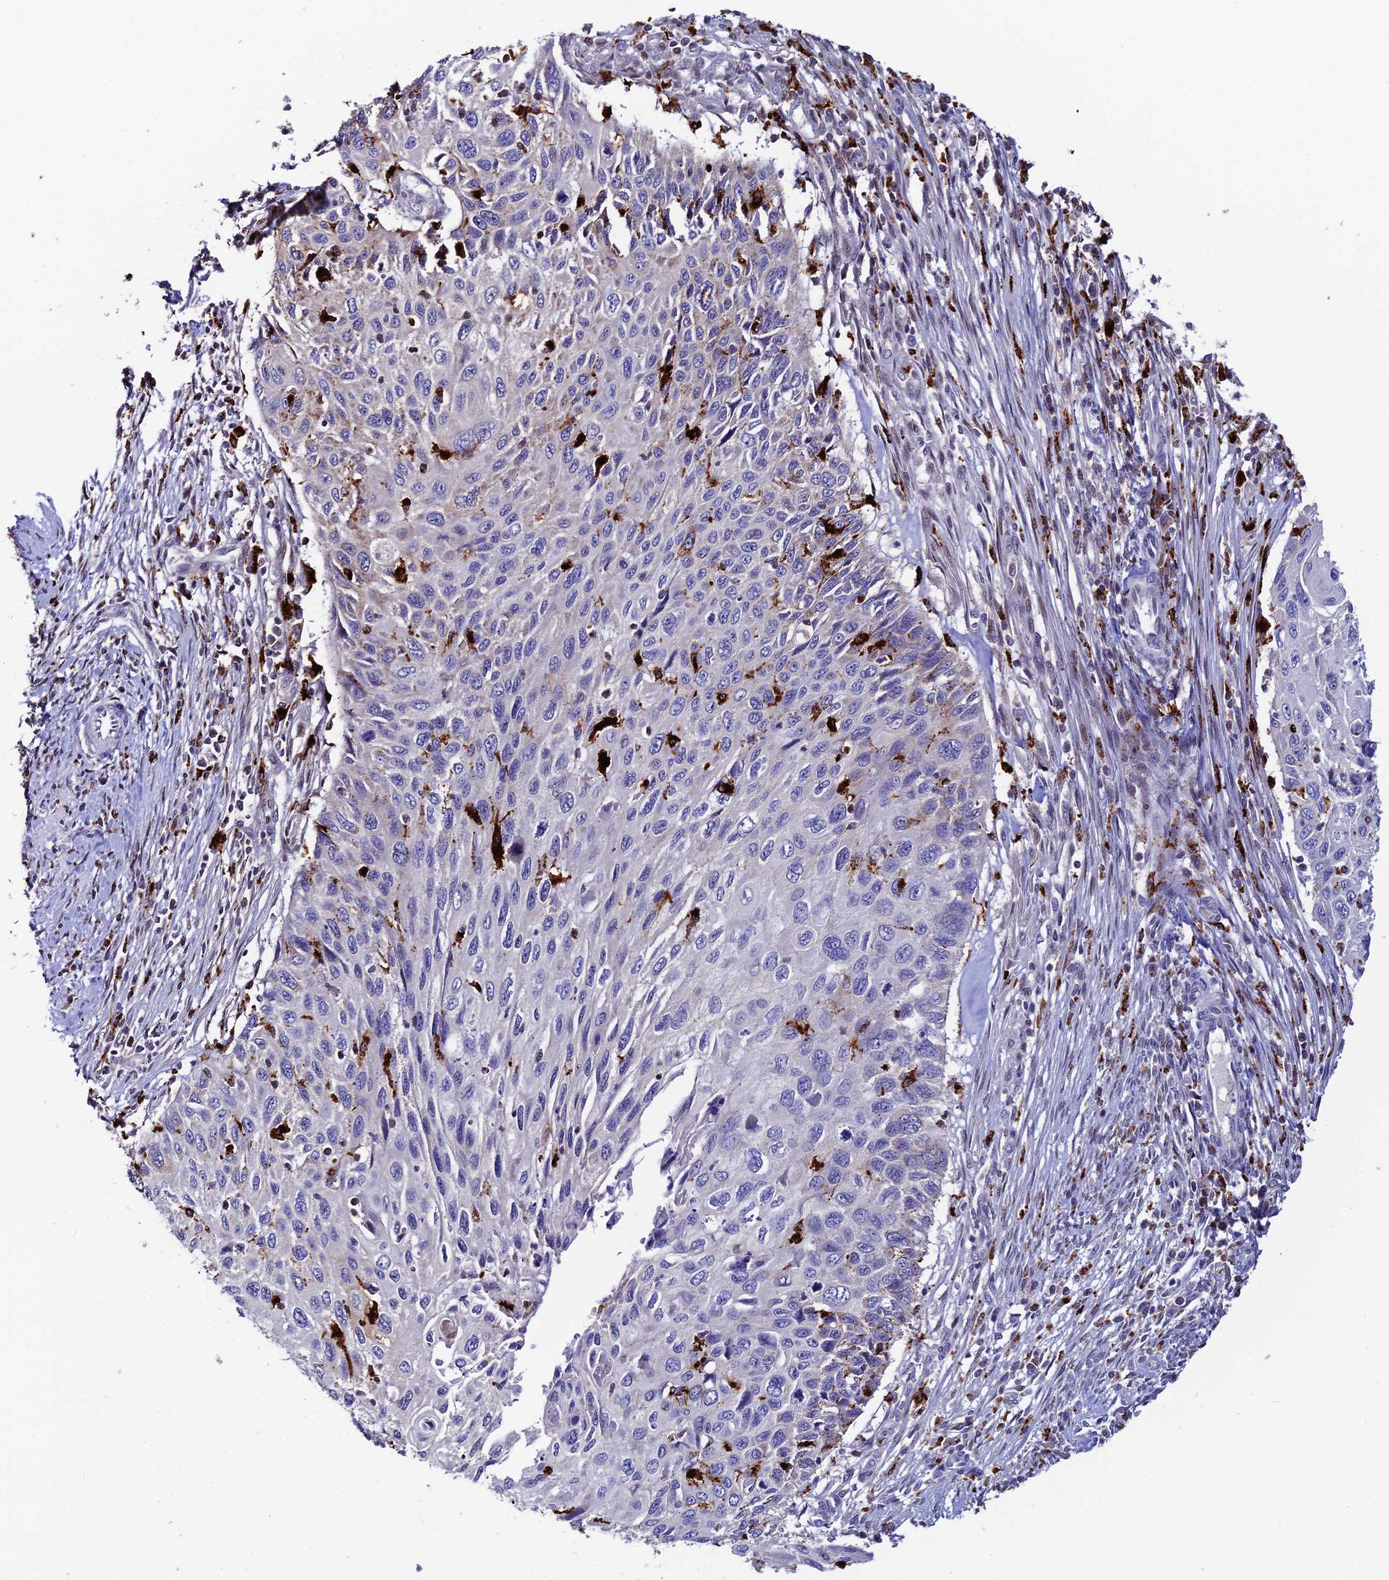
{"staining": {"intensity": "negative", "quantity": "none", "location": "none"}, "tissue": "cervical cancer", "cell_type": "Tumor cells", "image_type": "cancer", "snomed": [{"axis": "morphology", "description": "Squamous cell carcinoma, NOS"}, {"axis": "topography", "description": "Cervix"}], "caption": "Cervical squamous cell carcinoma stained for a protein using immunohistochemistry (IHC) shows no staining tumor cells.", "gene": "HIC1", "patient": {"sex": "female", "age": 70}}